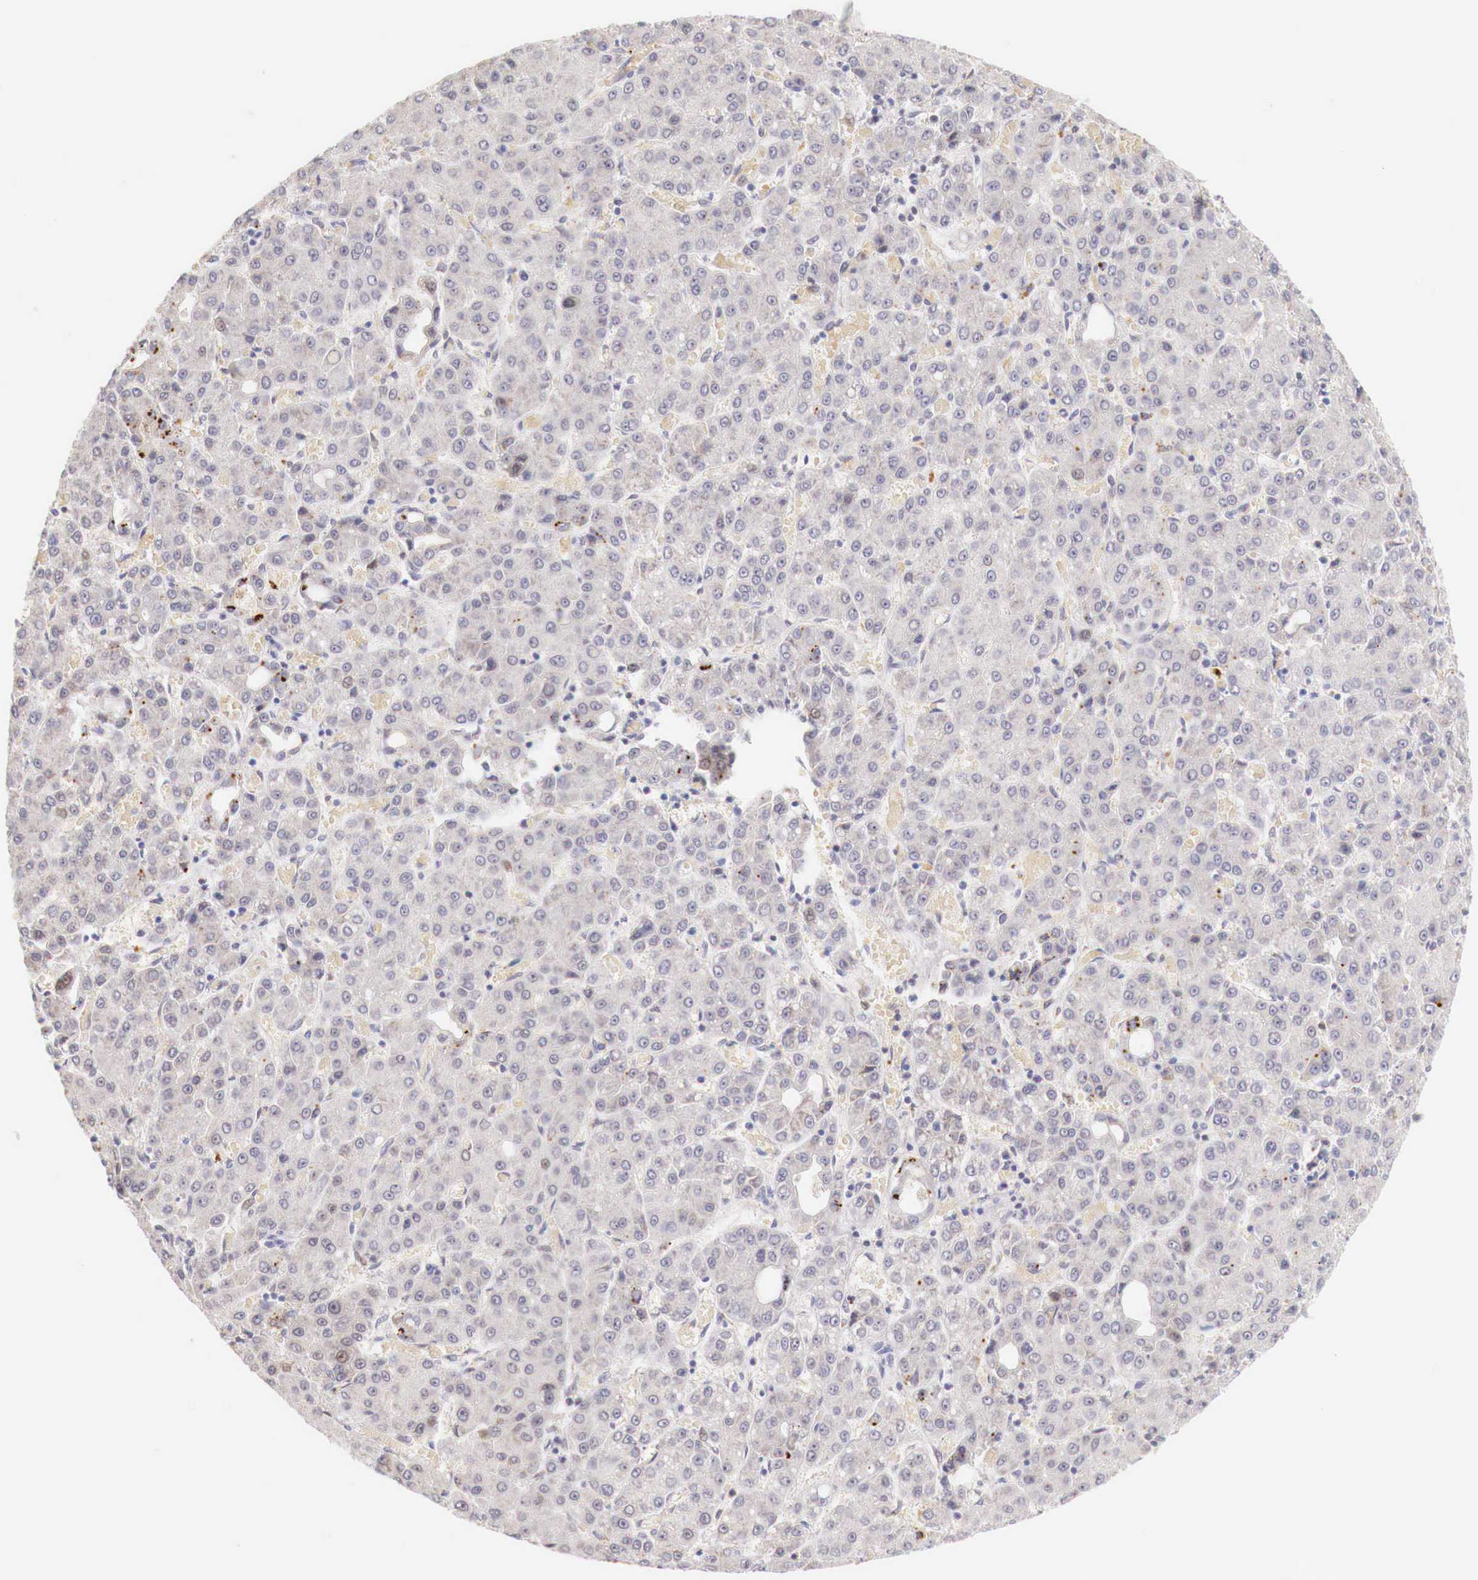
{"staining": {"intensity": "moderate", "quantity": "<25%", "location": "cytoplasmic/membranous,nuclear"}, "tissue": "liver cancer", "cell_type": "Tumor cells", "image_type": "cancer", "snomed": [{"axis": "morphology", "description": "Carcinoma, Hepatocellular, NOS"}, {"axis": "topography", "description": "Liver"}], "caption": "An image of human hepatocellular carcinoma (liver) stained for a protein demonstrates moderate cytoplasmic/membranous and nuclear brown staining in tumor cells.", "gene": "ITIH6", "patient": {"sex": "male", "age": 69}}